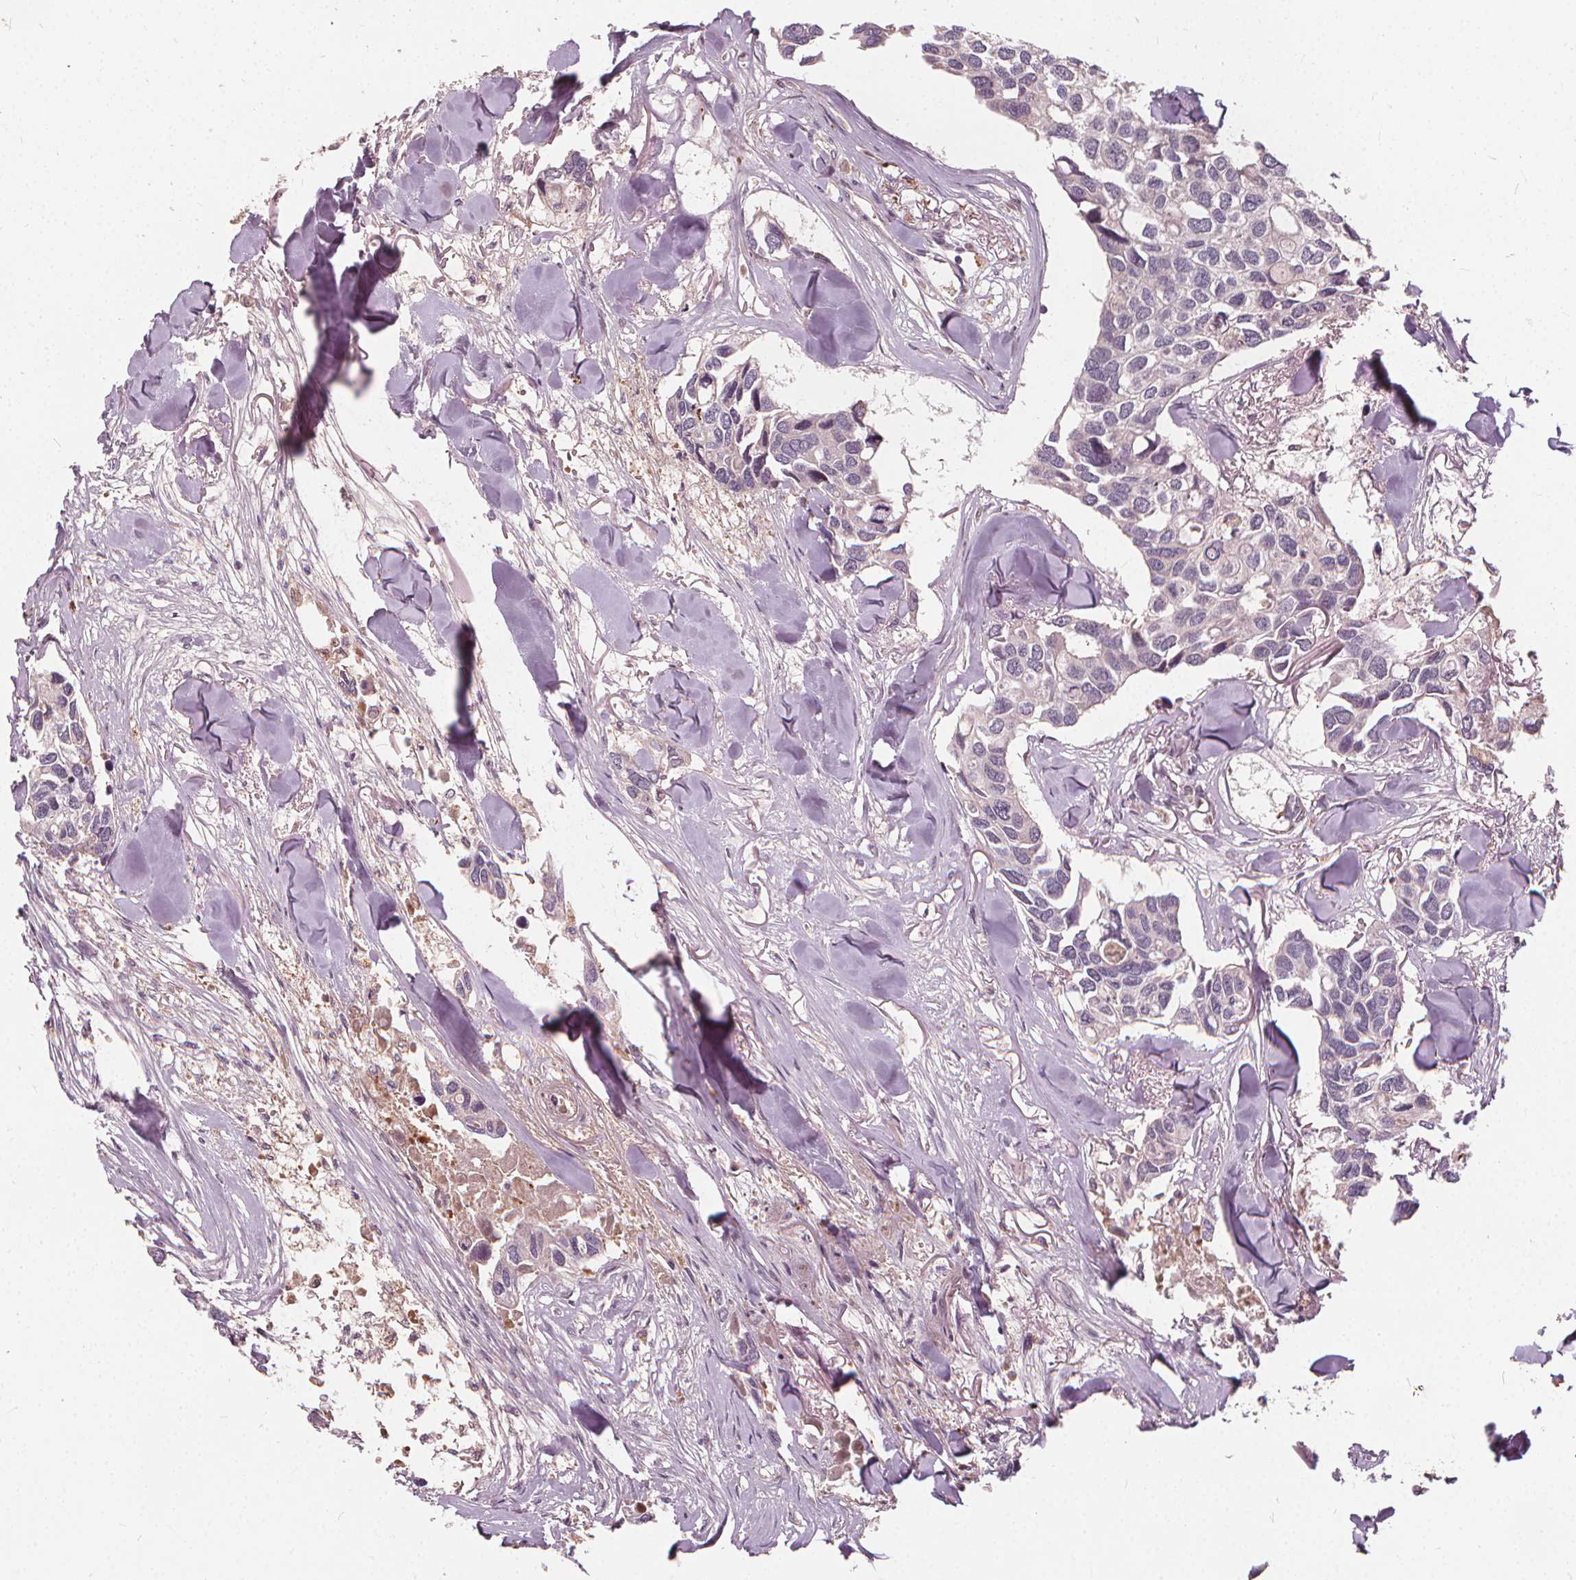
{"staining": {"intensity": "negative", "quantity": "none", "location": "none"}, "tissue": "breast cancer", "cell_type": "Tumor cells", "image_type": "cancer", "snomed": [{"axis": "morphology", "description": "Duct carcinoma"}, {"axis": "topography", "description": "Breast"}], "caption": "The image displays no staining of tumor cells in intraductal carcinoma (breast).", "gene": "IPO13", "patient": {"sex": "female", "age": 83}}